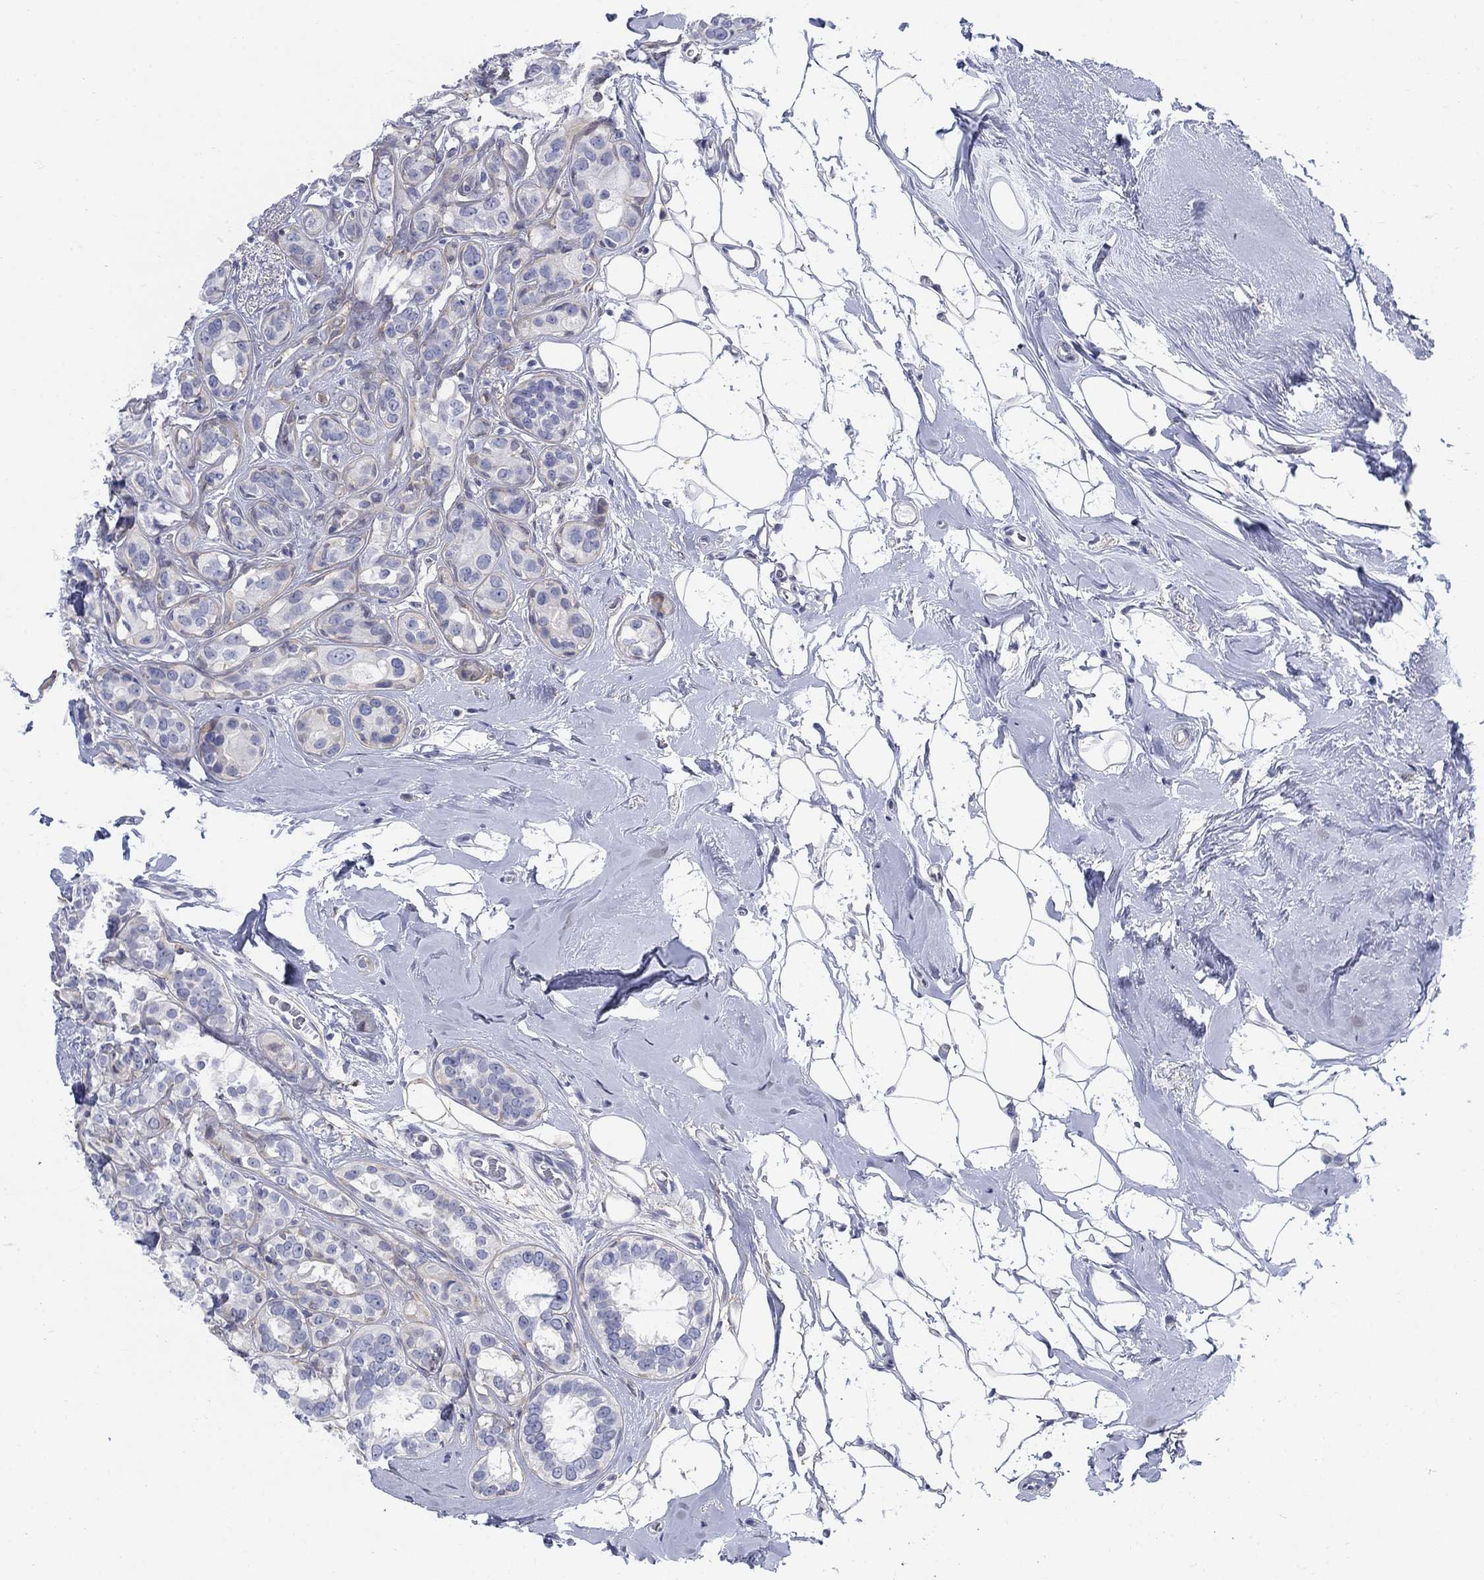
{"staining": {"intensity": "negative", "quantity": "none", "location": "none"}, "tissue": "breast cancer", "cell_type": "Tumor cells", "image_type": "cancer", "snomed": [{"axis": "morphology", "description": "Duct carcinoma"}, {"axis": "topography", "description": "Breast"}], "caption": "Tumor cells are negative for protein expression in human breast intraductal carcinoma.", "gene": "MYO3A", "patient": {"sex": "female", "age": 55}}